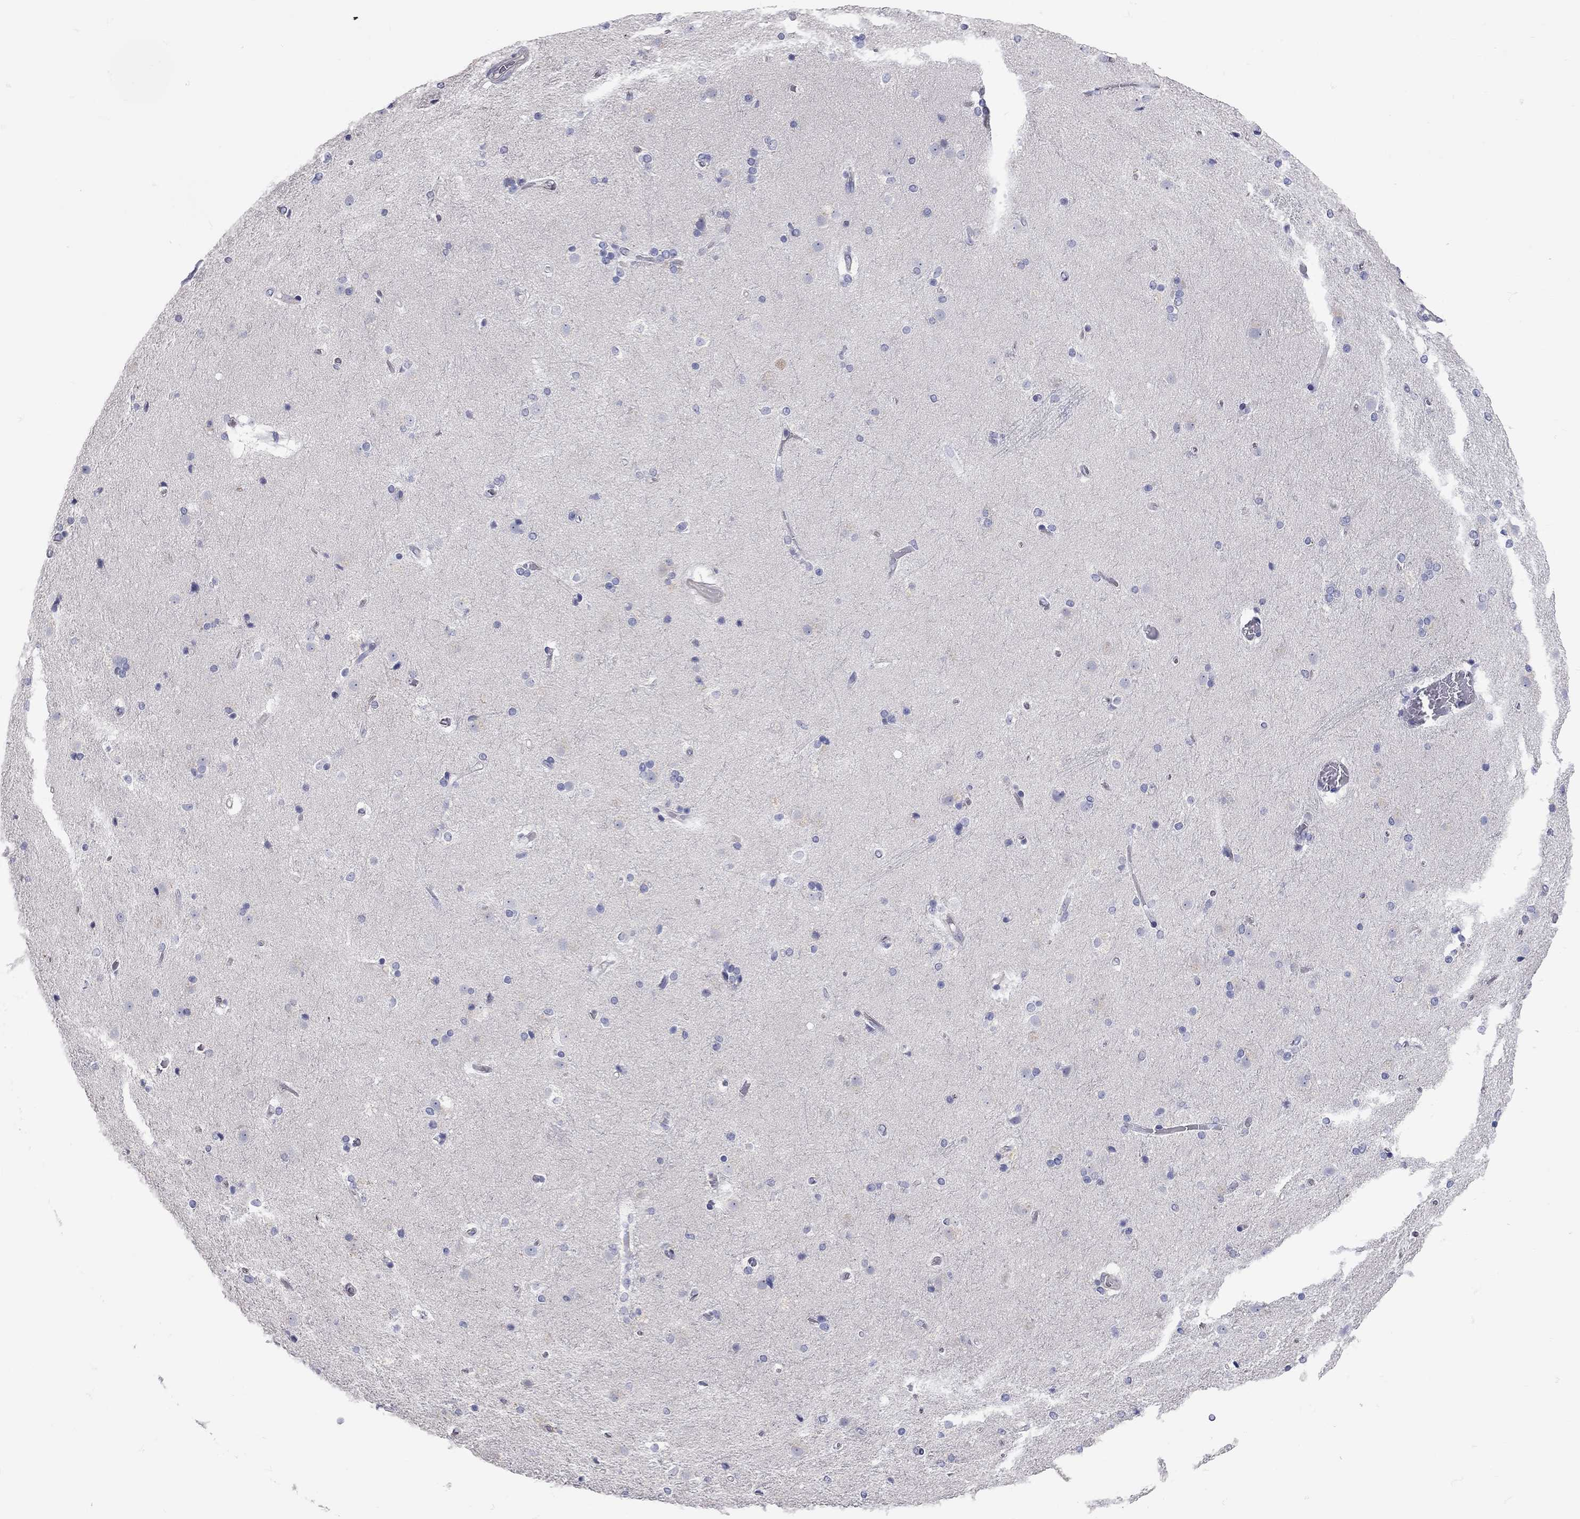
{"staining": {"intensity": "negative", "quantity": "none", "location": "none"}, "tissue": "caudate", "cell_type": "Glial cells", "image_type": "normal", "snomed": [{"axis": "morphology", "description": "Normal tissue, NOS"}, {"axis": "topography", "description": "Lateral ventricle wall"}], "caption": "DAB immunohistochemical staining of unremarkable caudate shows no significant positivity in glial cells.", "gene": "C10orf90", "patient": {"sex": "female", "age": 71}}